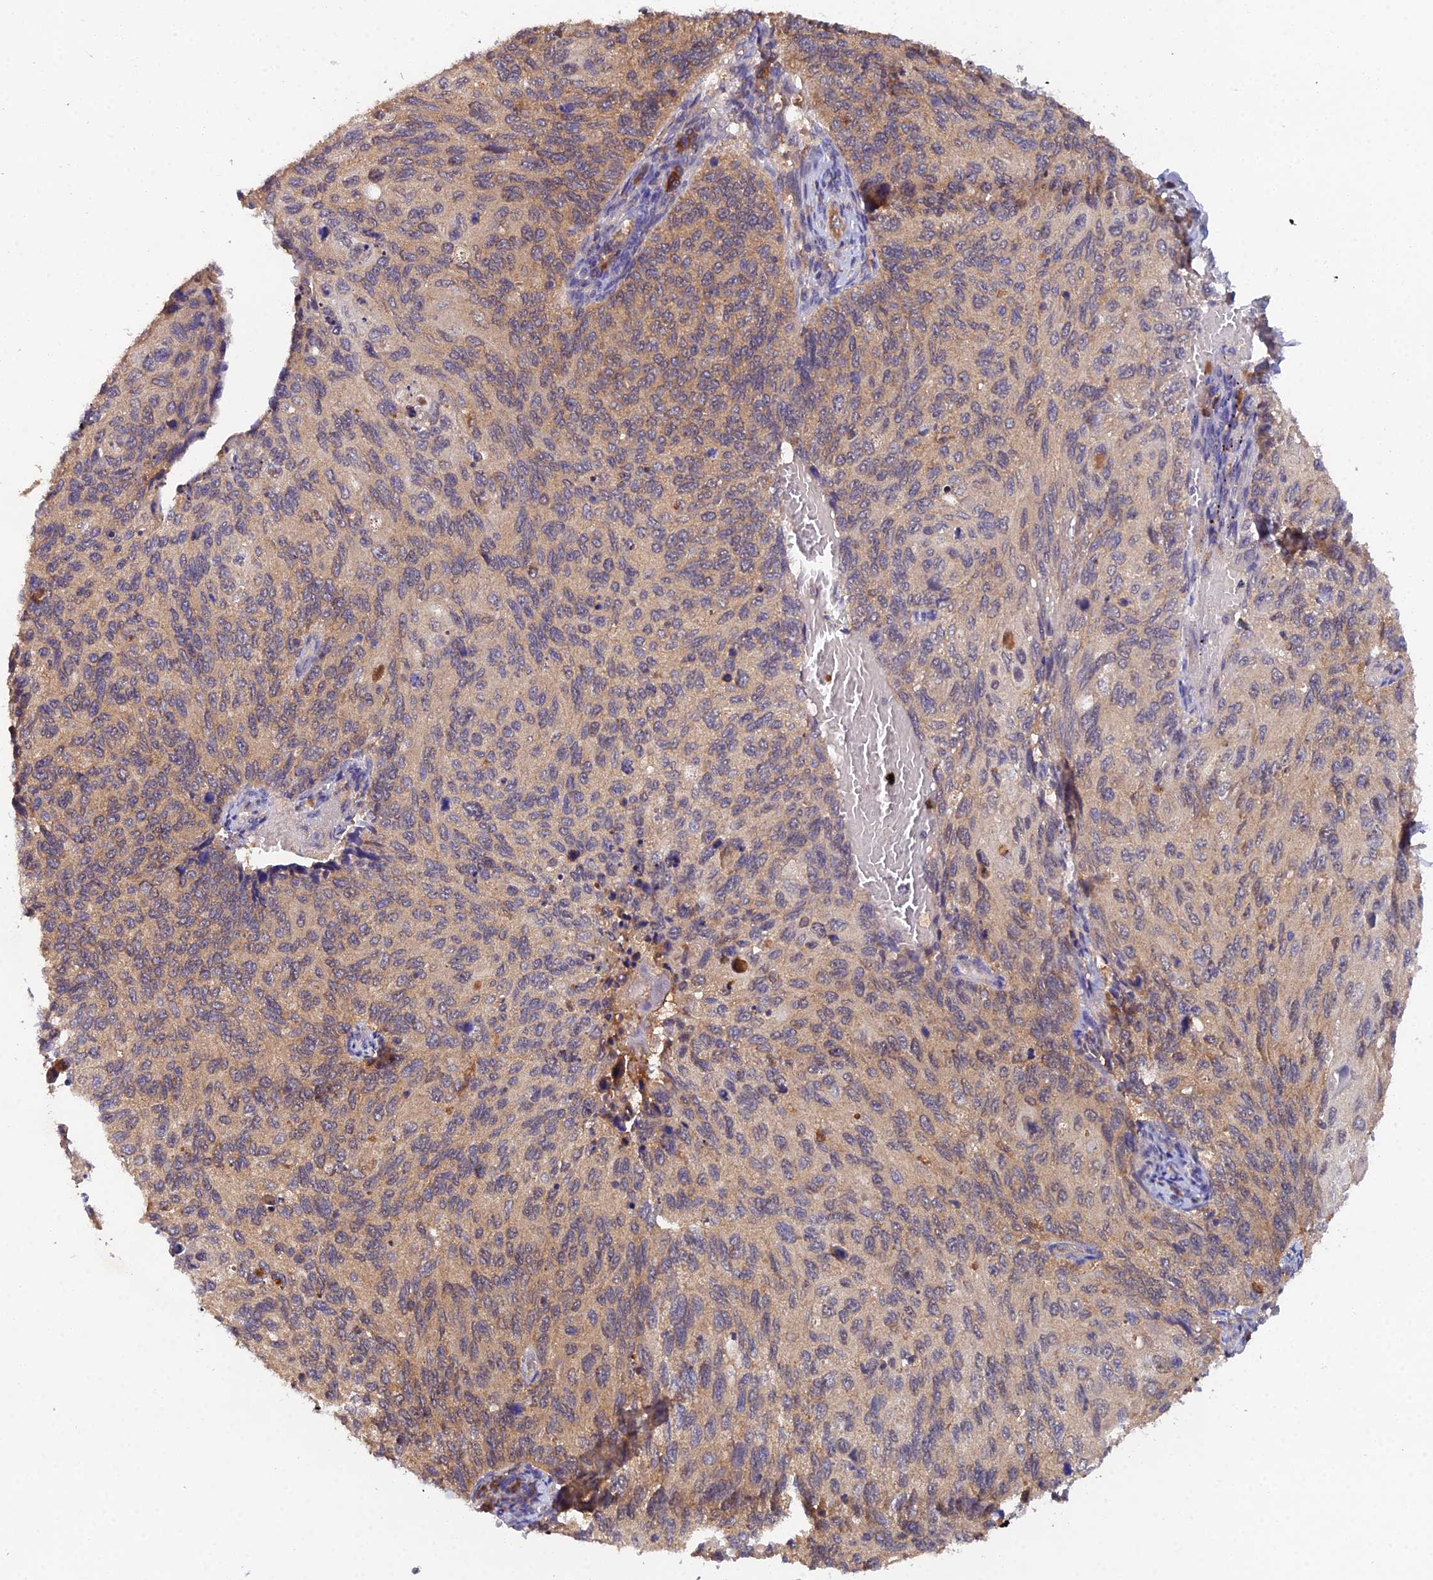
{"staining": {"intensity": "moderate", "quantity": "<25%", "location": "cytoplasmic/membranous"}, "tissue": "cervical cancer", "cell_type": "Tumor cells", "image_type": "cancer", "snomed": [{"axis": "morphology", "description": "Squamous cell carcinoma, NOS"}, {"axis": "topography", "description": "Cervix"}], "caption": "There is low levels of moderate cytoplasmic/membranous positivity in tumor cells of cervical cancer (squamous cell carcinoma), as demonstrated by immunohistochemical staining (brown color).", "gene": "TMEM258", "patient": {"sex": "female", "age": 70}}